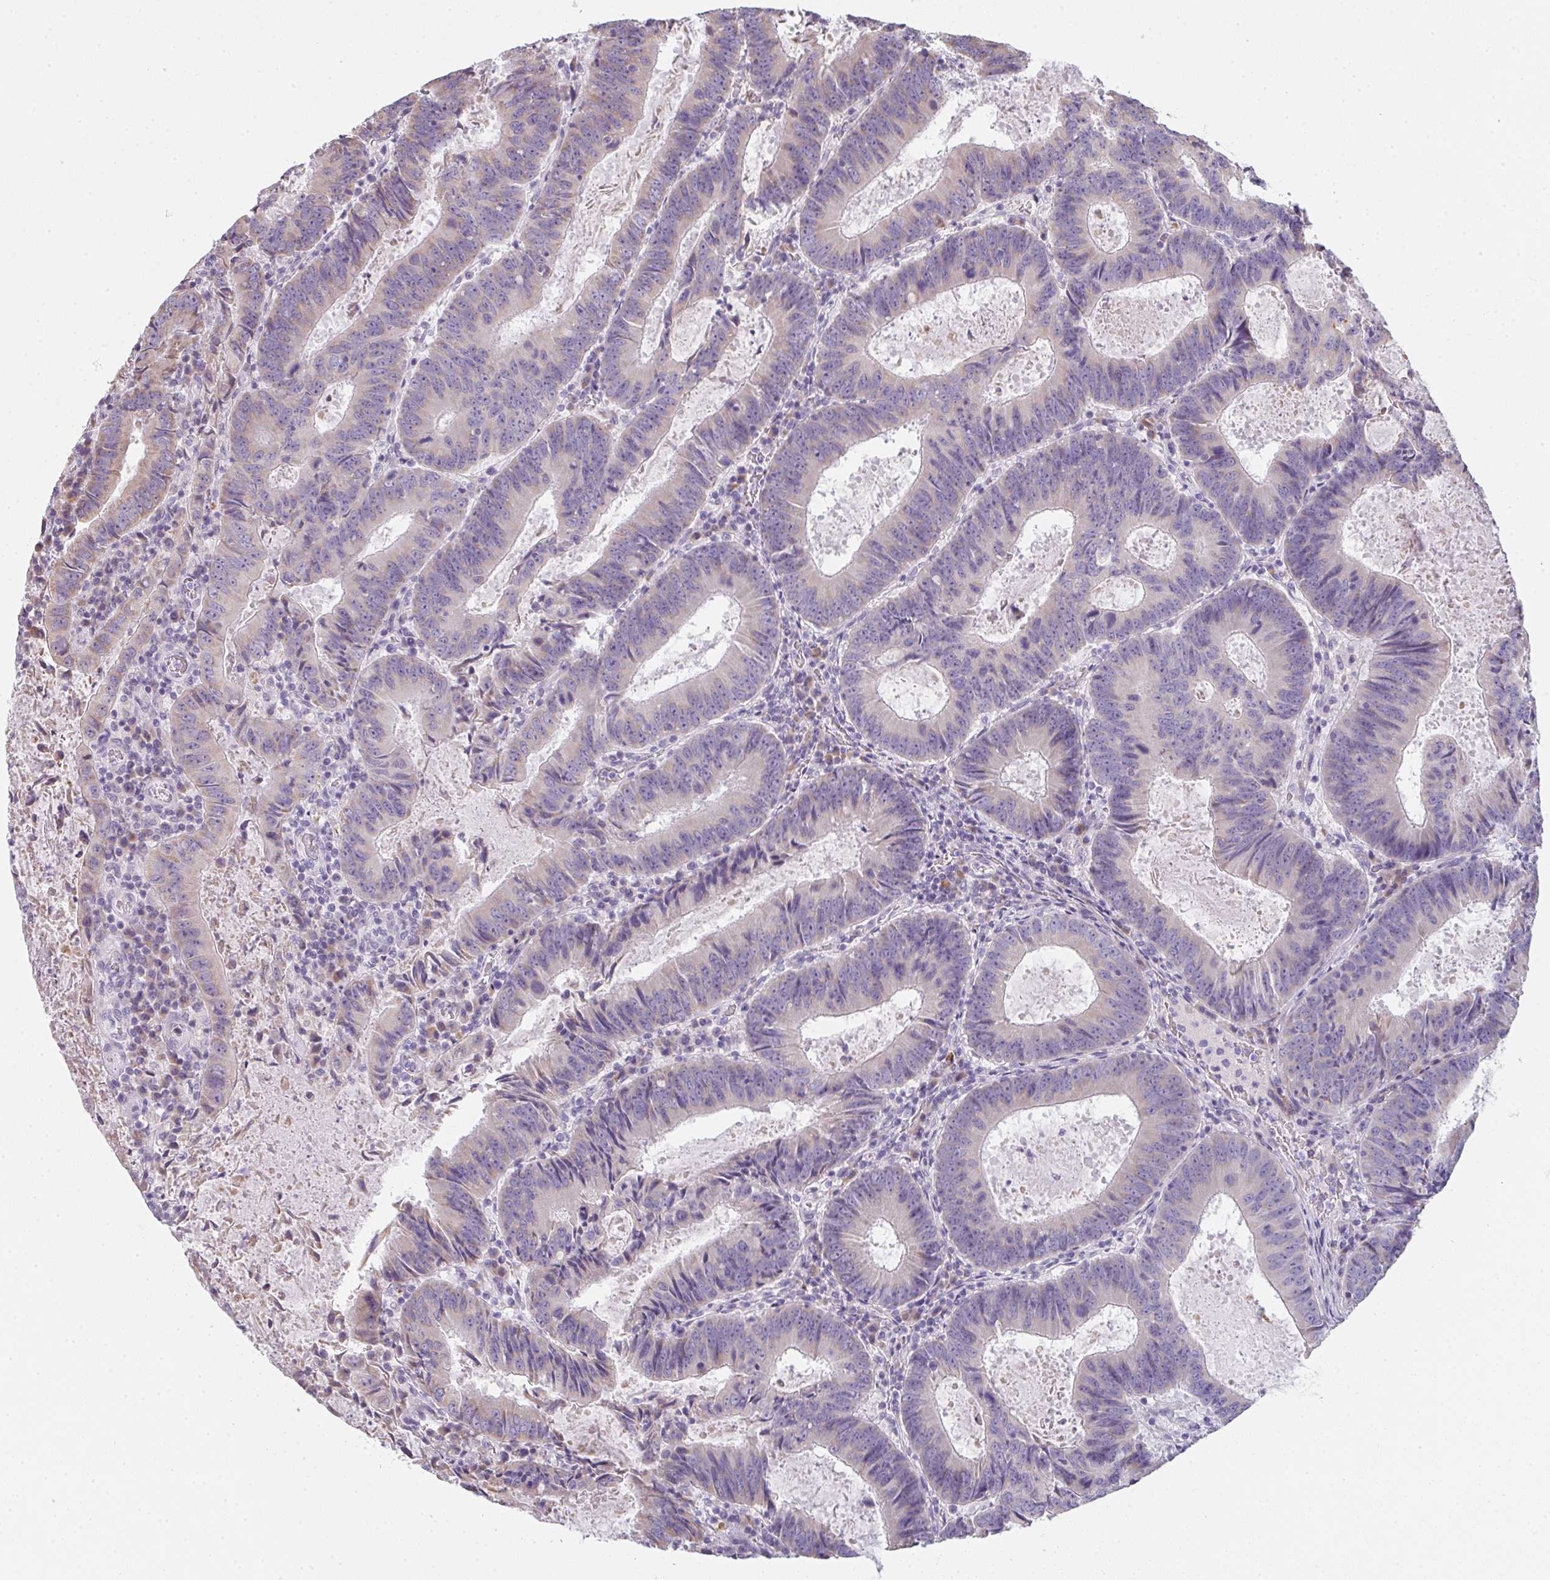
{"staining": {"intensity": "moderate", "quantity": "<25%", "location": "cytoplasmic/membranous"}, "tissue": "colorectal cancer", "cell_type": "Tumor cells", "image_type": "cancer", "snomed": [{"axis": "morphology", "description": "Adenocarcinoma, NOS"}, {"axis": "topography", "description": "Colon"}], "caption": "Colorectal cancer (adenocarcinoma) stained with a protein marker reveals moderate staining in tumor cells.", "gene": "CACNA1S", "patient": {"sex": "male", "age": 67}}